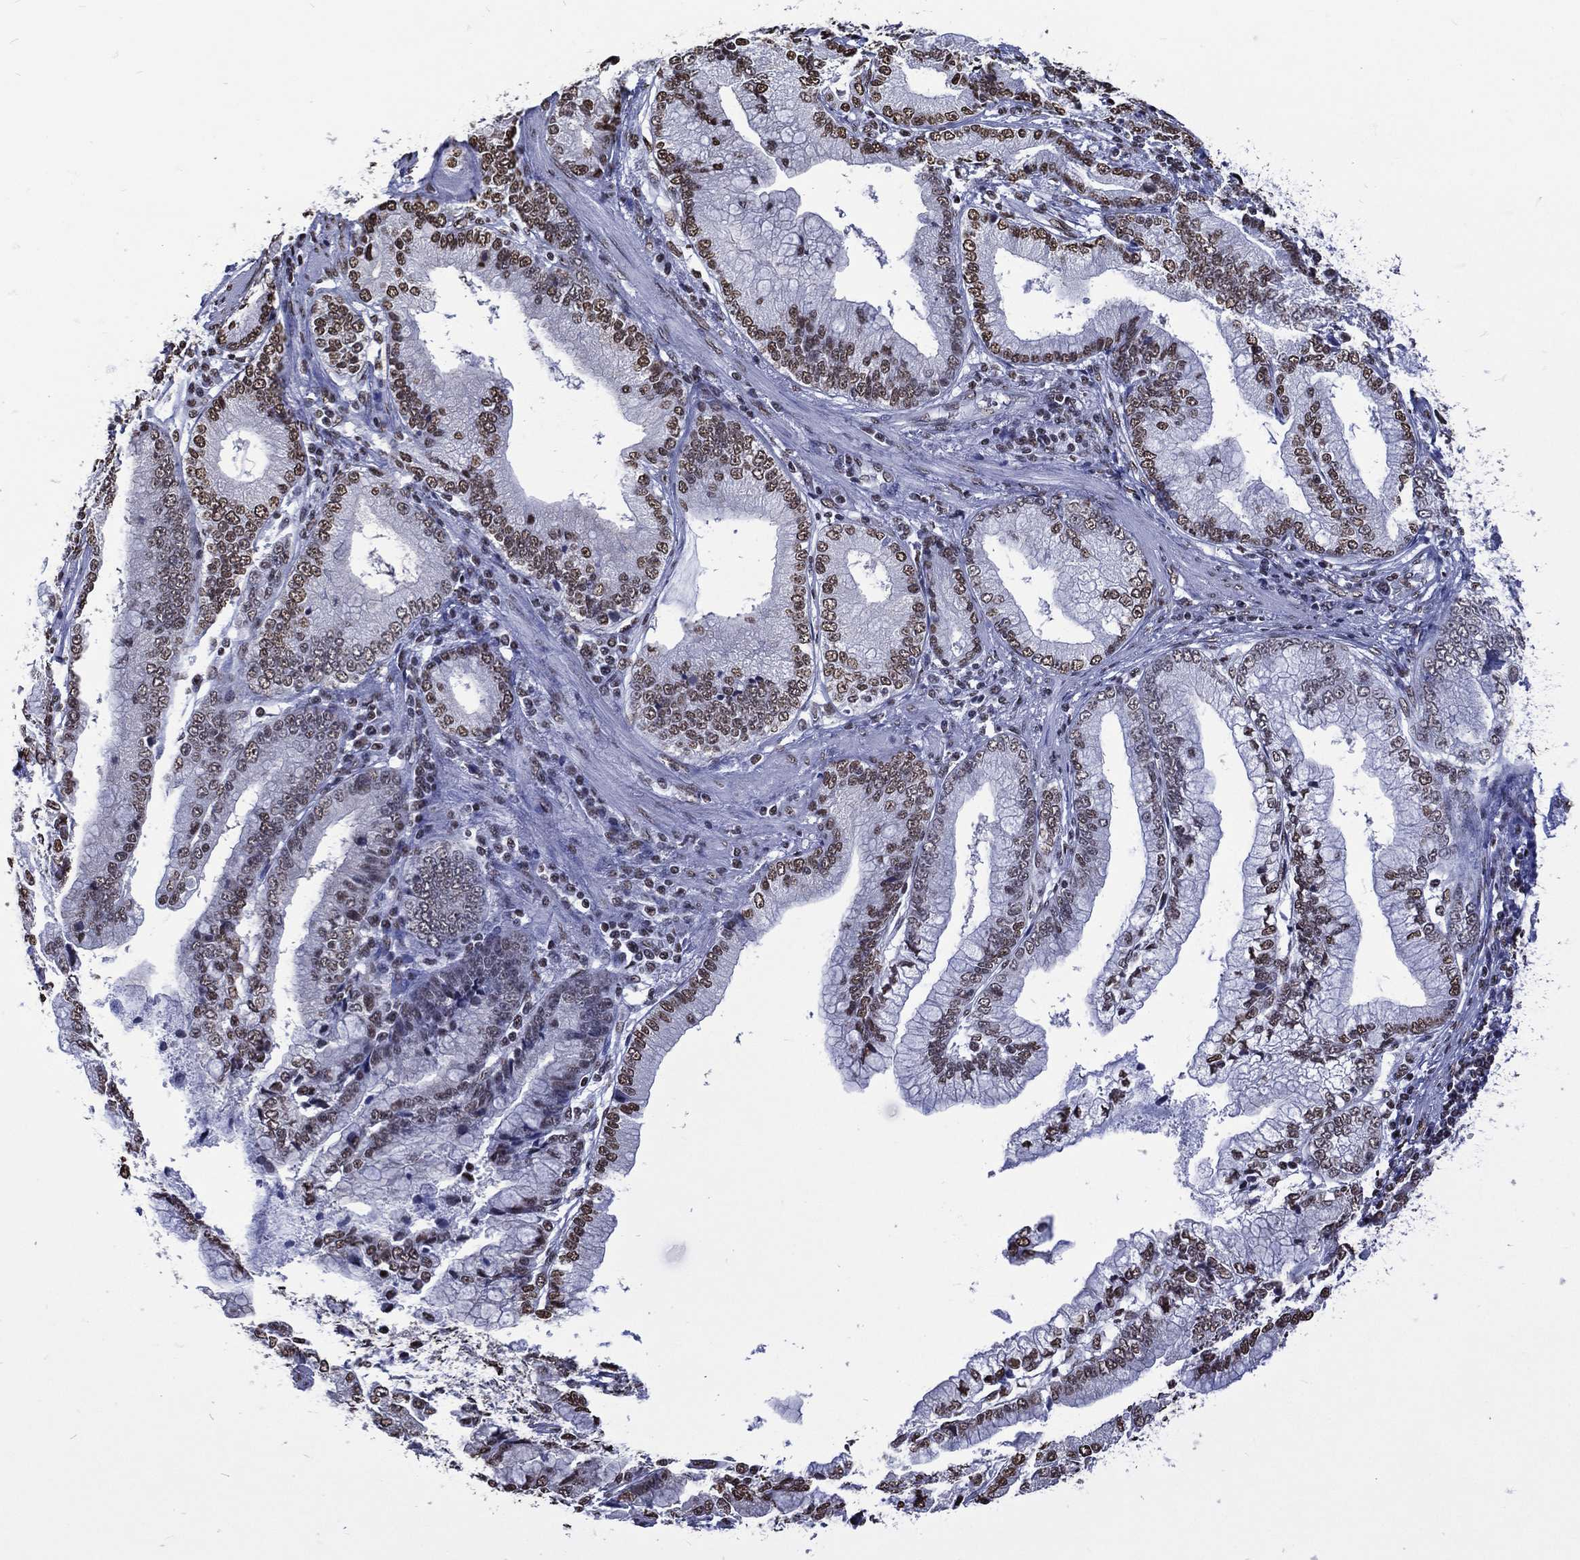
{"staining": {"intensity": "strong", "quantity": "25%-75%", "location": "nuclear"}, "tissue": "stomach cancer", "cell_type": "Tumor cells", "image_type": "cancer", "snomed": [{"axis": "morphology", "description": "Adenocarcinoma, NOS"}, {"axis": "topography", "description": "Stomach, upper"}], "caption": "About 25%-75% of tumor cells in stomach cancer exhibit strong nuclear protein positivity as visualized by brown immunohistochemical staining.", "gene": "RETREG2", "patient": {"sex": "female", "age": 74}}